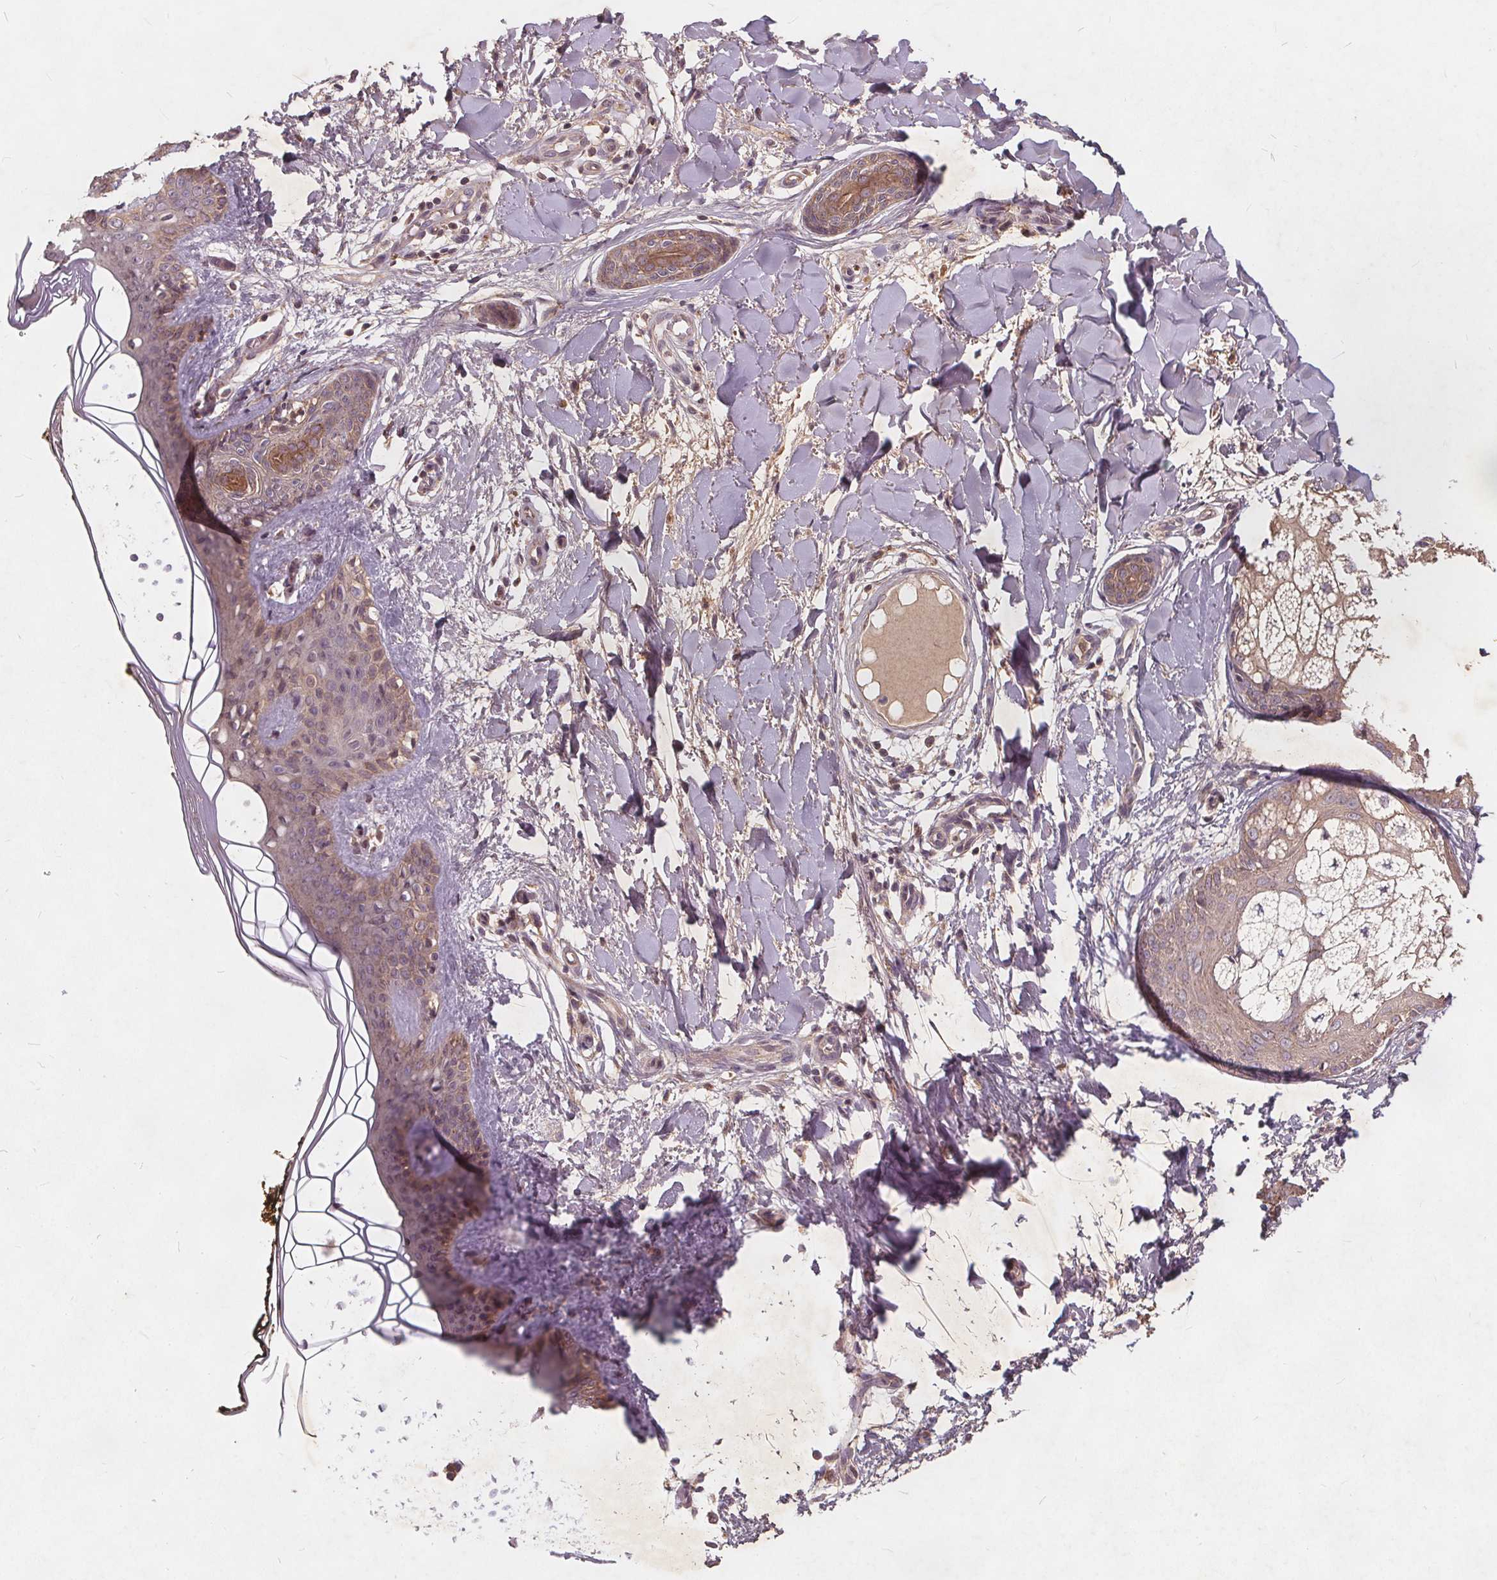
{"staining": {"intensity": "weak", "quantity": "25%-75%", "location": "cytoplasmic/membranous"}, "tissue": "skin", "cell_type": "Fibroblasts", "image_type": "normal", "snomed": [{"axis": "morphology", "description": "Normal tissue, NOS"}, {"axis": "topography", "description": "Skin"}], "caption": "Weak cytoplasmic/membranous expression is seen in about 25%-75% of fibroblasts in normal skin.", "gene": "CSNK1G2", "patient": {"sex": "female", "age": 34}}